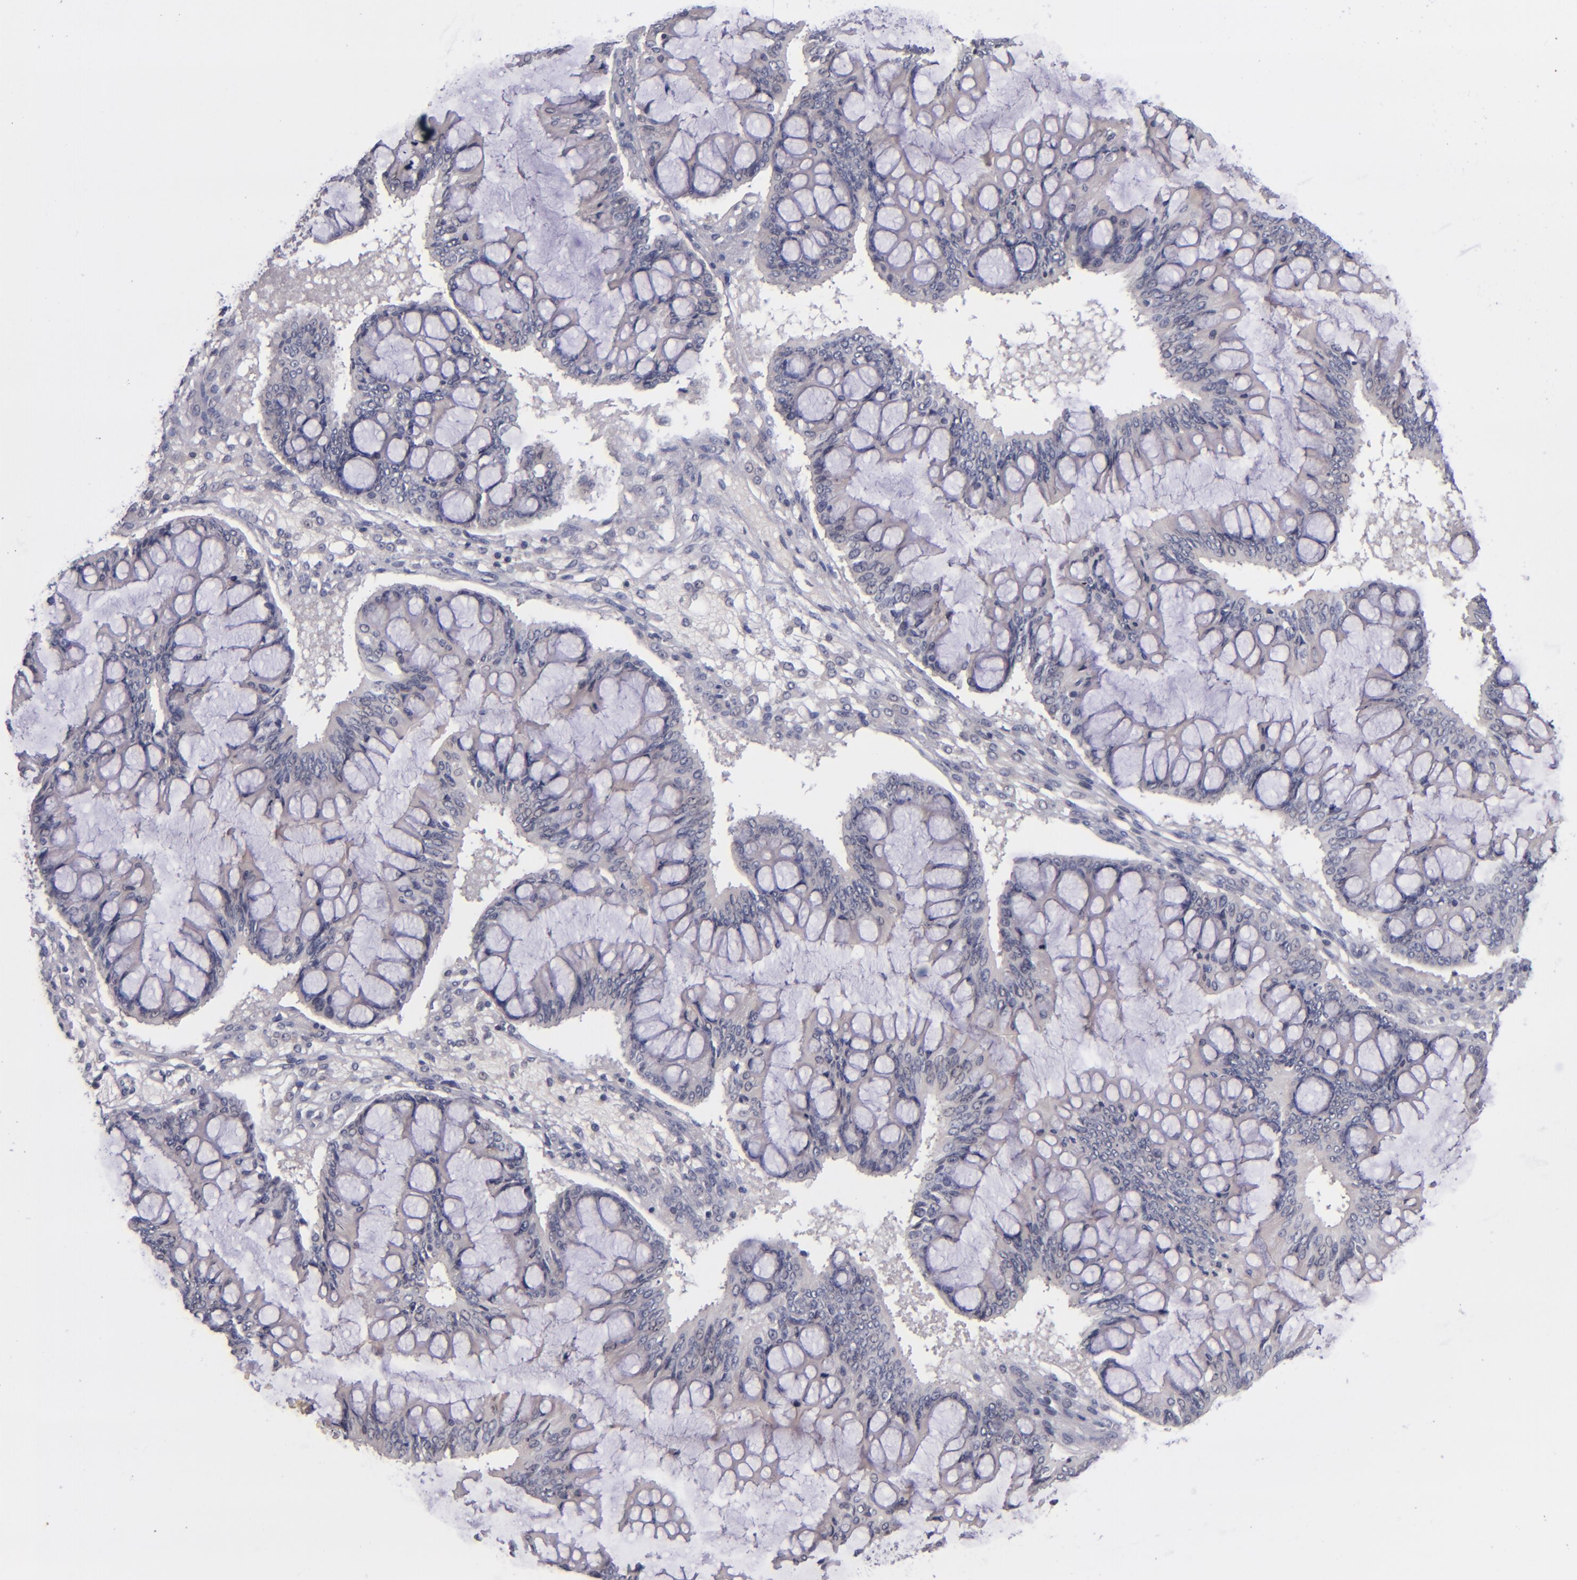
{"staining": {"intensity": "negative", "quantity": "none", "location": "none"}, "tissue": "ovarian cancer", "cell_type": "Tumor cells", "image_type": "cancer", "snomed": [{"axis": "morphology", "description": "Cystadenocarcinoma, mucinous, NOS"}, {"axis": "topography", "description": "Ovary"}], "caption": "Protein analysis of ovarian cancer exhibits no significant staining in tumor cells.", "gene": "TSC2", "patient": {"sex": "female", "age": 73}}